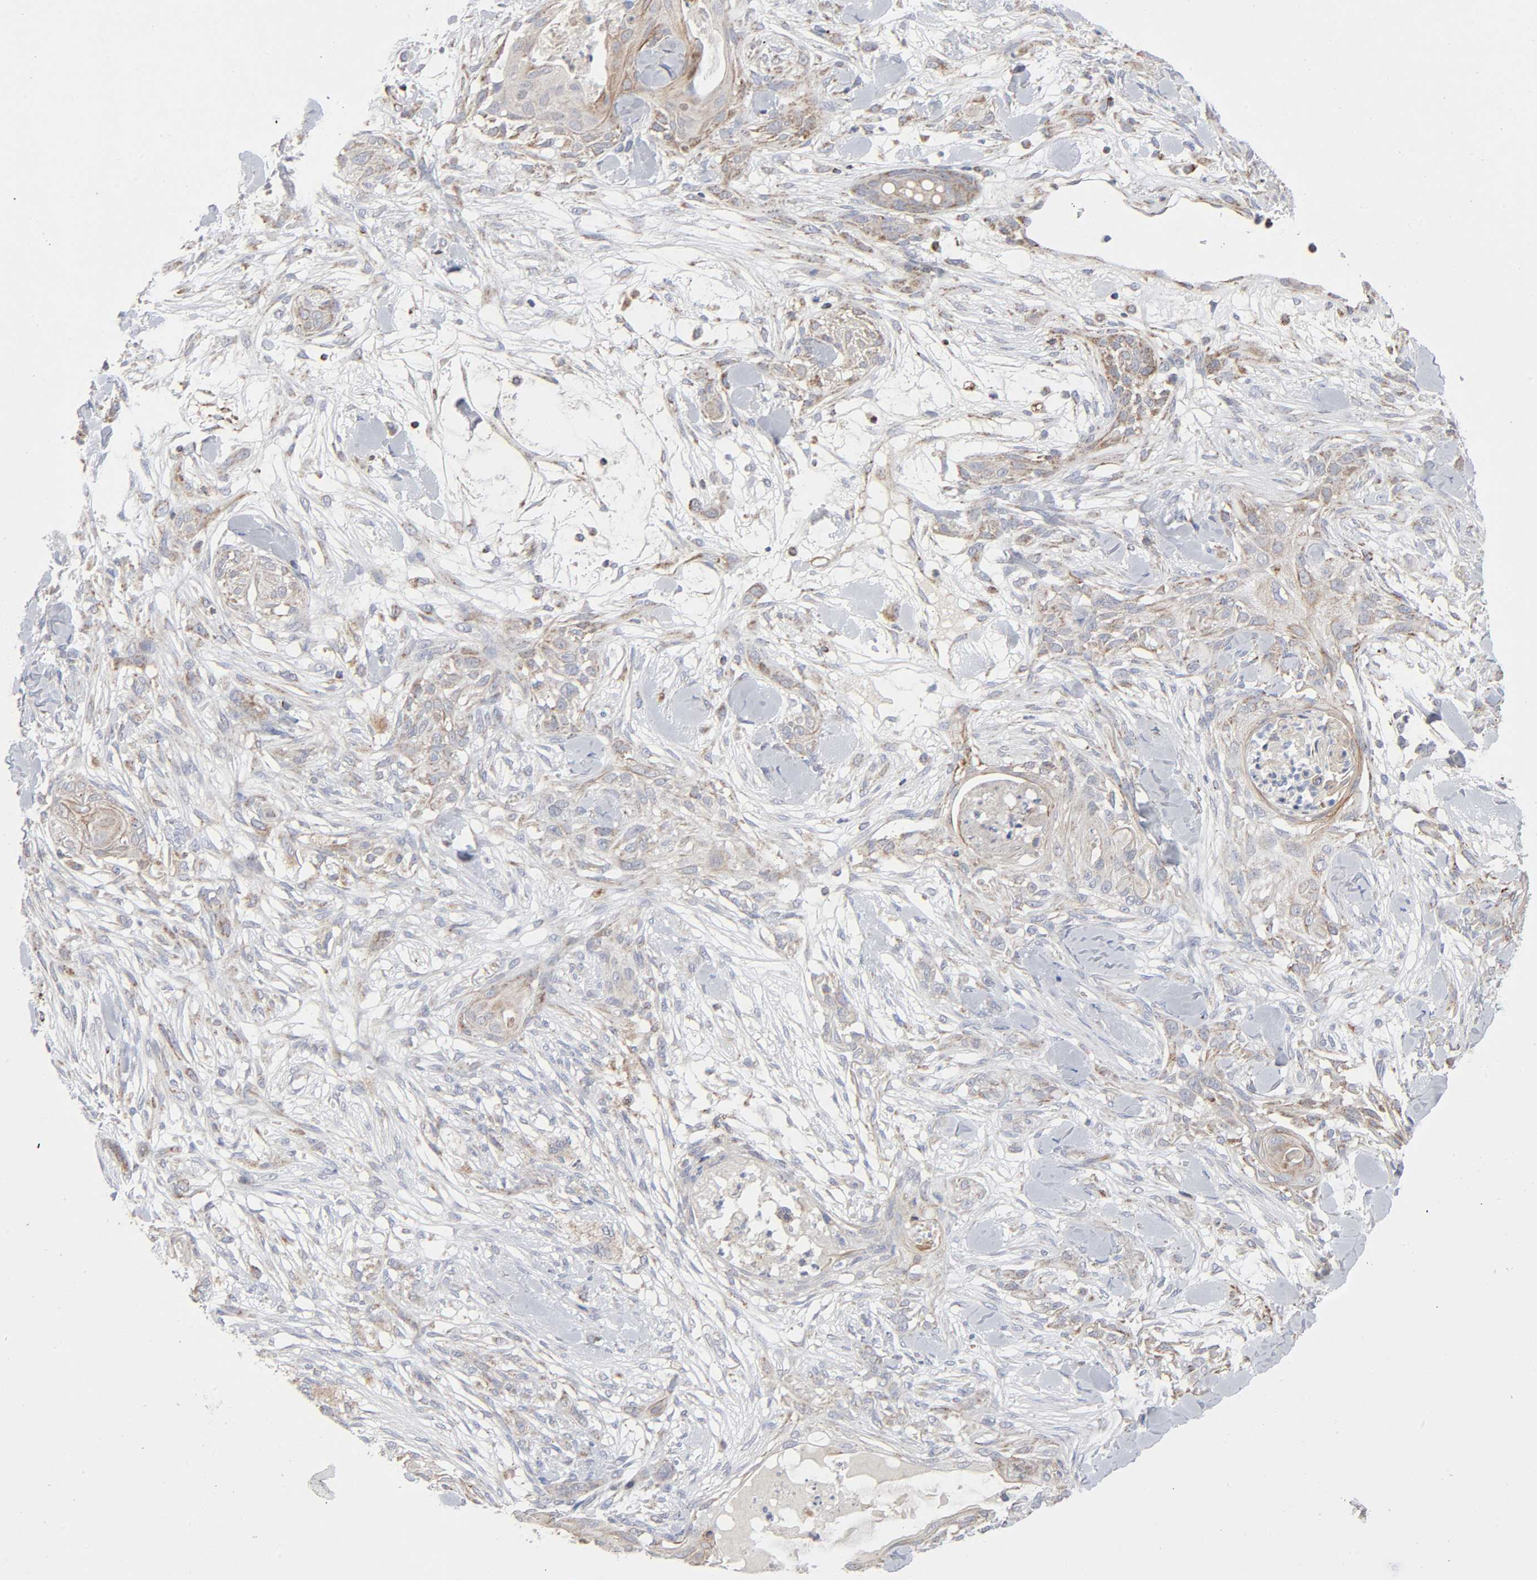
{"staining": {"intensity": "weak", "quantity": ">75%", "location": "cytoplasmic/membranous"}, "tissue": "skin cancer", "cell_type": "Tumor cells", "image_type": "cancer", "snomed": [{"axis": "morphology", "description": "Squamous cell carcinoma, NOS"}, {"axis": "topography", "description": "Skin"}], "caption": "Tumor cells demonstrate low levels of weak cytoplasmic/membranous positivity in about >75% of cells in skin cancer. Nuclei are stained in blue.", "gene": "SYT16", "patient": {"sex": "female", "age": 59}}